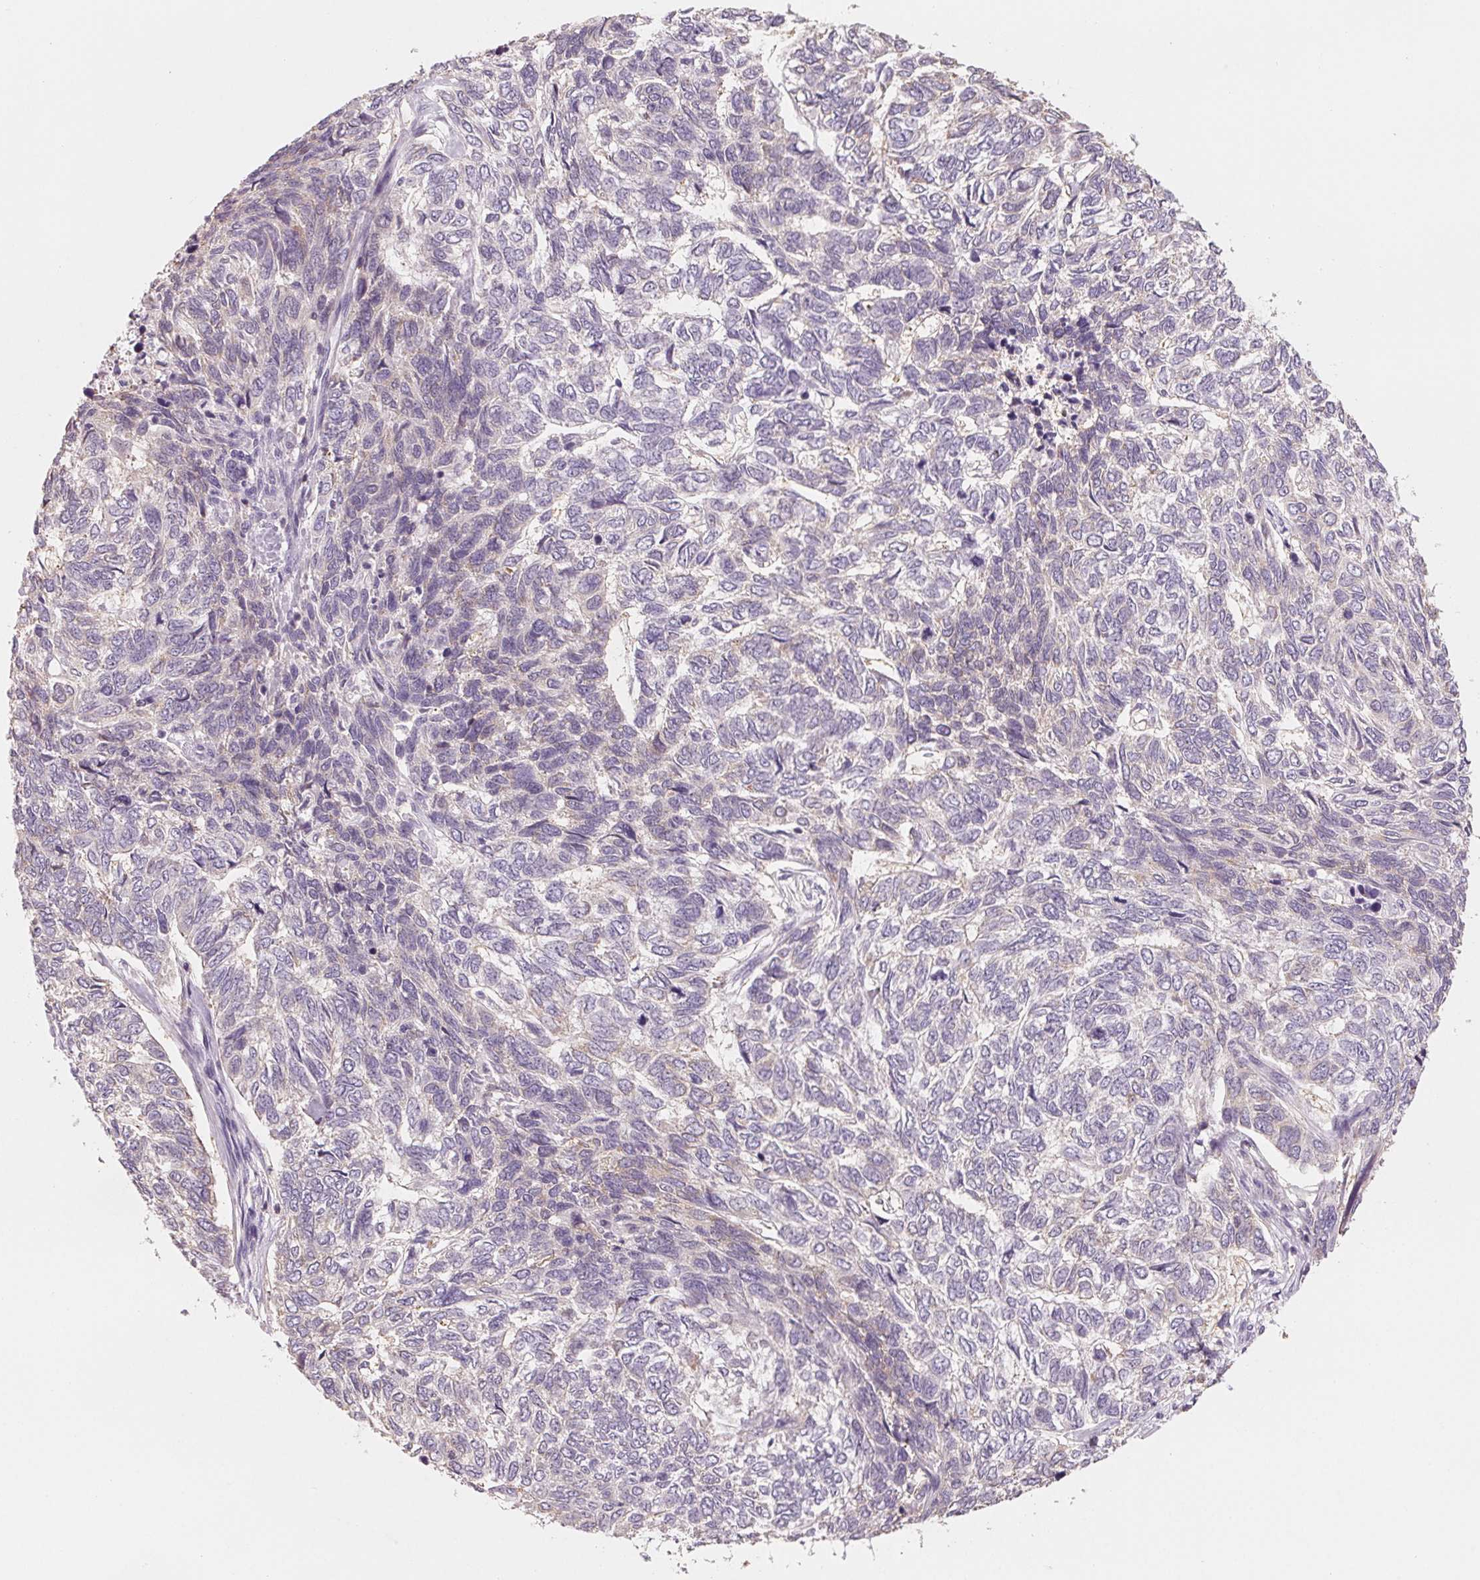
{"staining": {"intensity": "negative", "quantity": "none", "location": "none"}, "tissue": "skin cancer", "cell_type": "Tumor cells", "image_type": "cancer", "snomed": [{"axis": "morphology", "description": "Basal cell carcinoma"}, {"axis": "topography", "description": "Skin"}], "caption": "Micrograph shows no protein positivity in tumor cells of basal cell carcinoma (skin) tissue.", "gene": "VTCN1", "patient": {"sex": "female", "age": 65}}